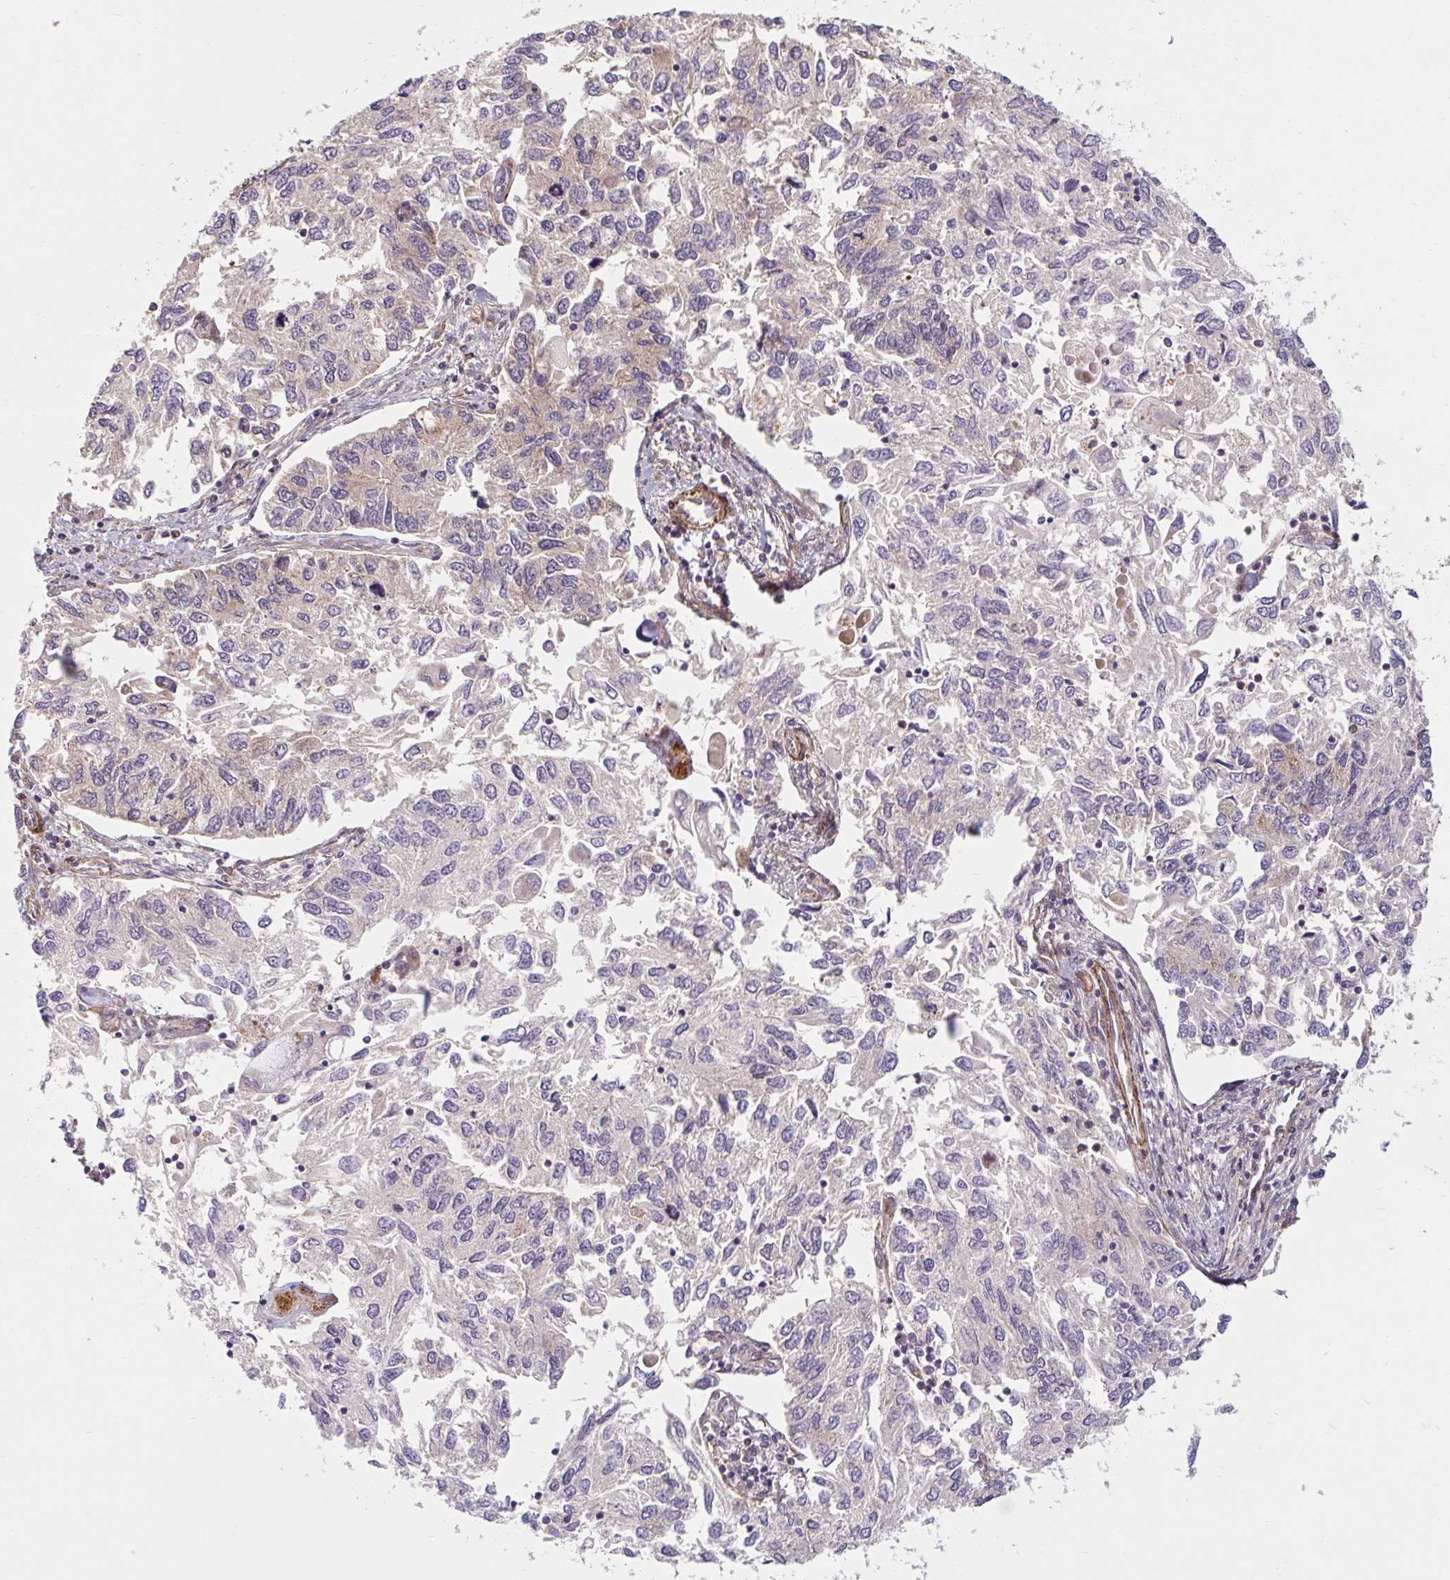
{"staining": {"intensity": "moderate", "quantity": "25%-75%", "location": "cytoplasmic/membranous"}, "tissue": "endometrial cancer", "cell_type": "Tumor cells", "image_type": "cancer", "snomed": [{"axis": "morphology", "description": "Carcinoma, NOS"}, {"axis": "topography", "description": "Uterus"}], "caption": "Immunohistochemistry (IHC) histopathology image of neoplastic tissue: endometrial carcinoma stained using immunohistochemistry (IHC) displays medium levels of moderate protein expression localized specifically in the cytoplasmic/membranous of tumor cells, appearing as a cytoplasmic/membranous brown color.", "gene": "BTF3", "patient": {"sex": "female", "age": 76}}